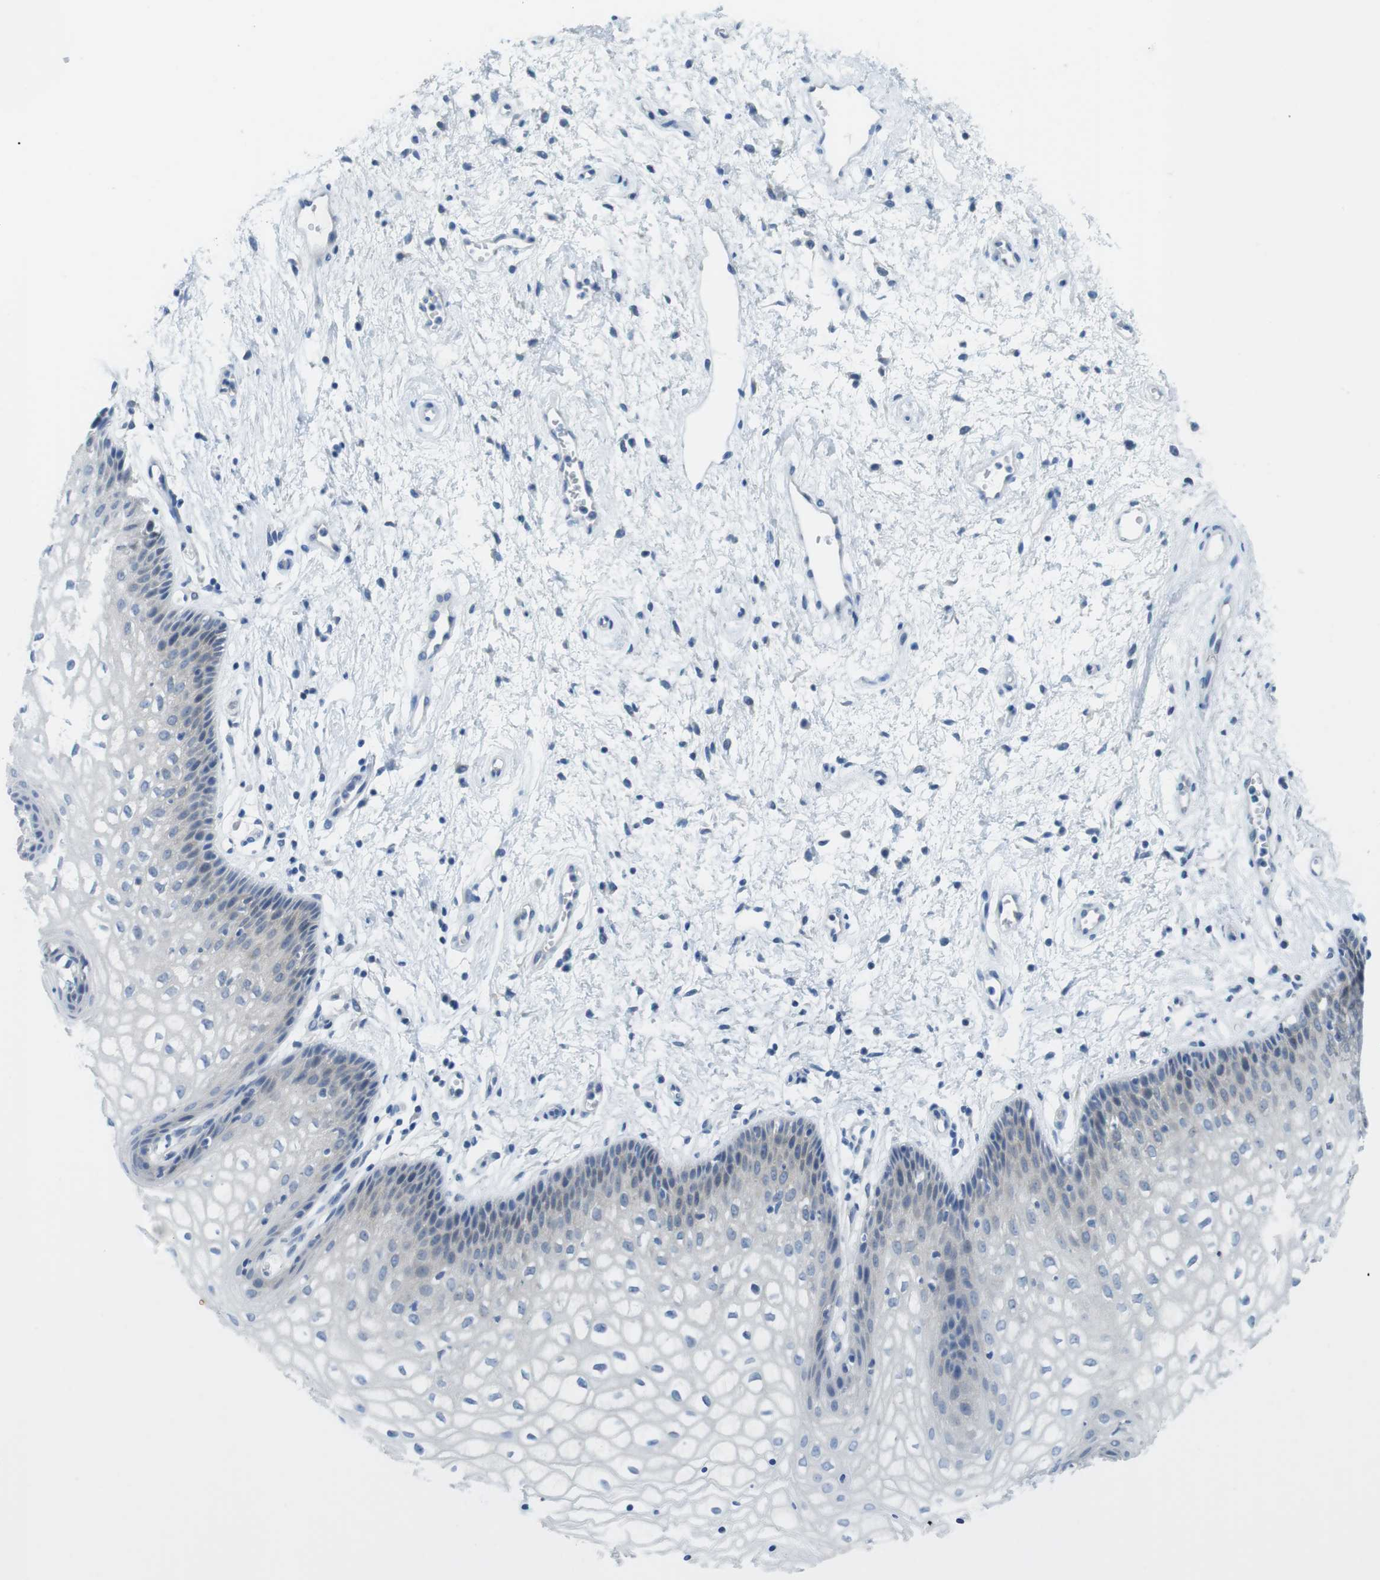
{"staining": {"intensity": "negative", "quantity": "none", "location": "none"}, "tissue": "vagina", "cell_type": "Squamous epithelial cells", "image_type": "normal", "snomed": [{"axis": "morphology", "description": "Normal tissue, NOS"}, {"axis": "topography", "description": "Vagina"}], "caption": "Benign vagina was stained to show a protein in brown. There is no significant positivity in squamous epithelial cells. (DAB IHC with hematoxylin counter stain).", "gene": "CASP2", "patient": {"sex": "female", "age": 34}}